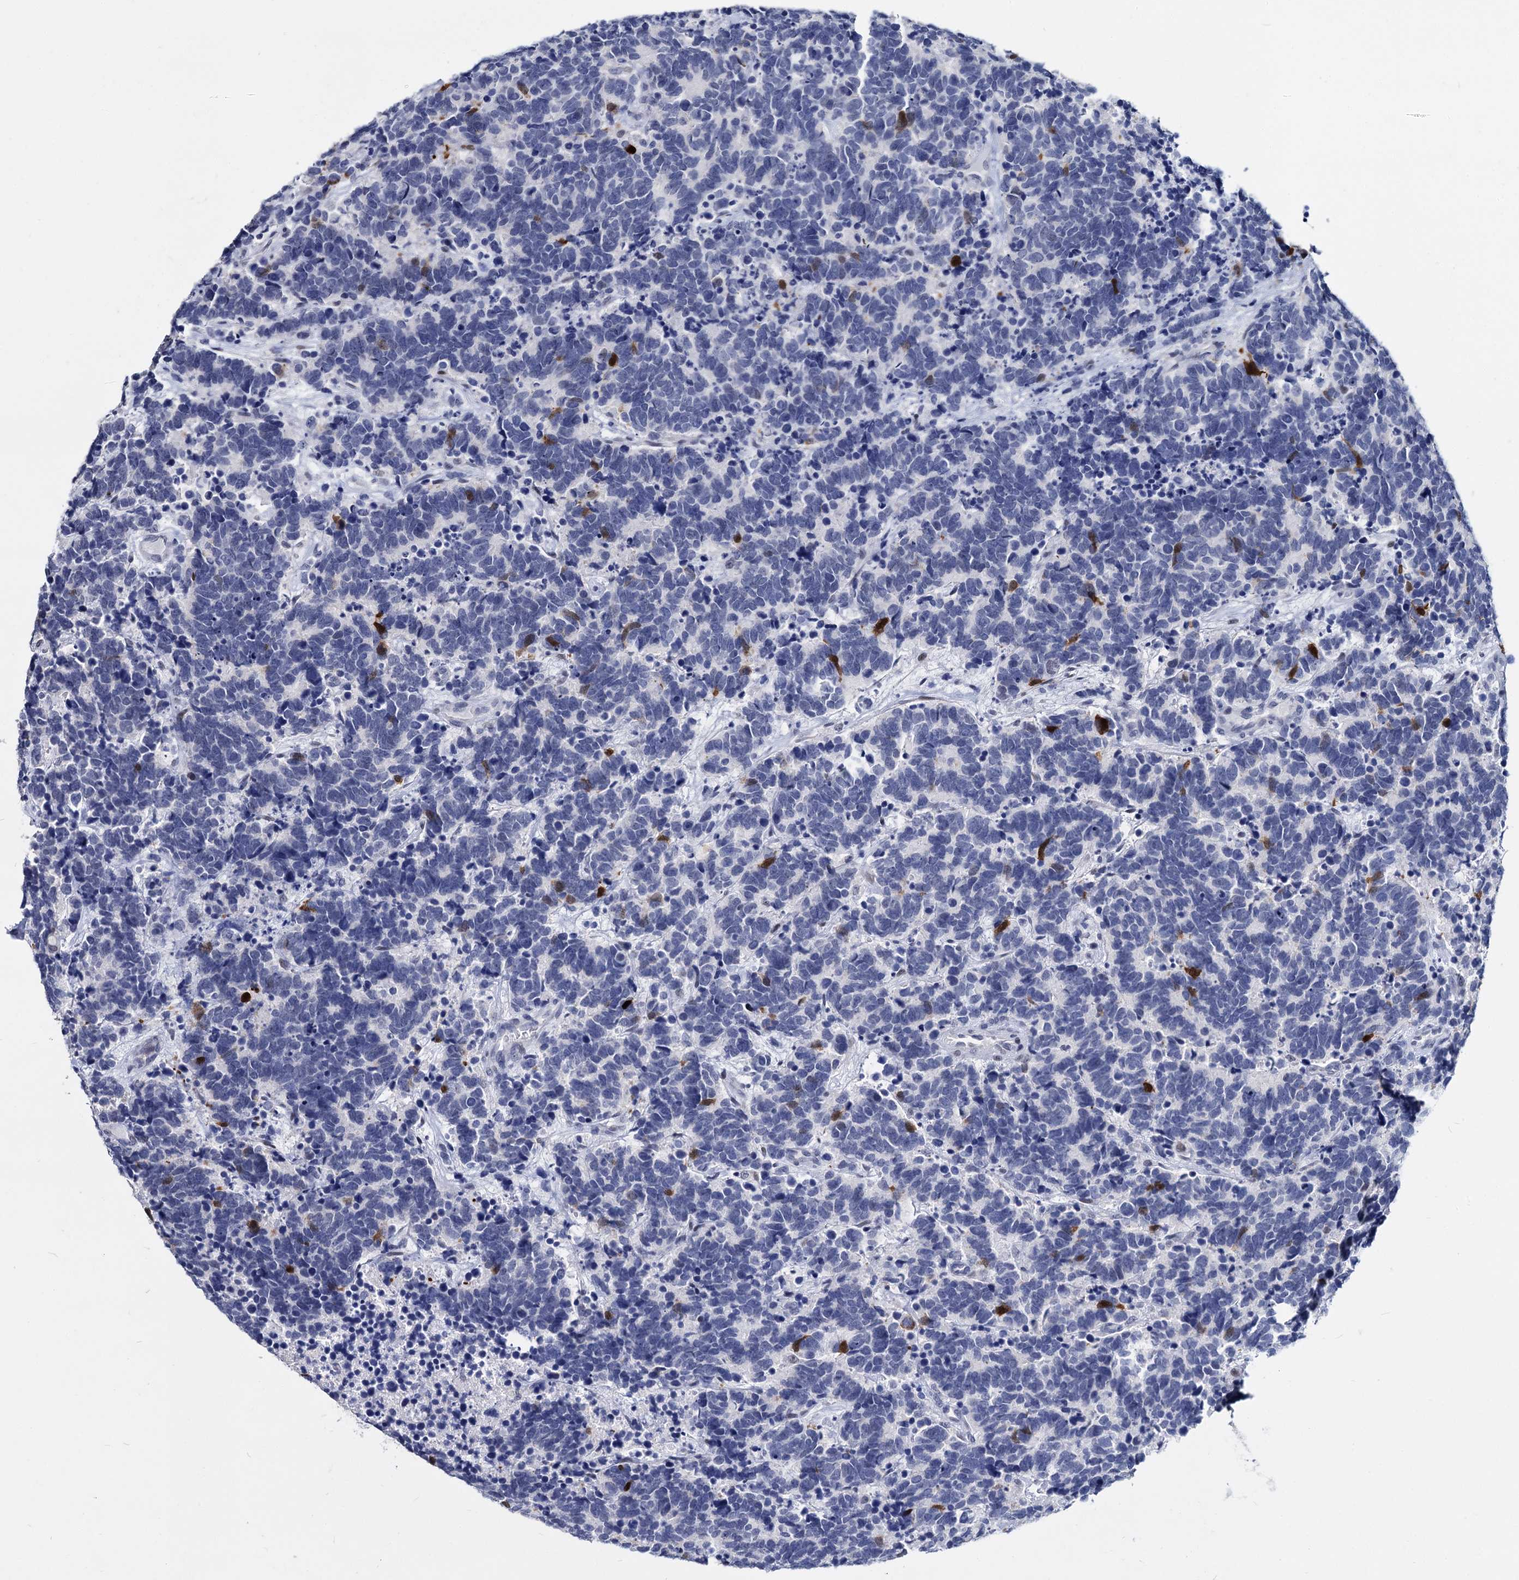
{"staining": {"intensity": "negative", "quantity": "none", "location": "none"}, "tissue": "carcinoid", "cell_type": "Tumor cells", "image_type": "cancer", "snomed": [{"axis": "morphology", "description": "Carcinoma, NOS"}, {"axis": "morphology", "description": "Carcinoid, malignant, NOS"}, {"axis": "topography", "description": "Urinary bladder"}], "caption": "A micrograph of carcinoid (malignant) stained for a protein reveals no brown staining in tumor cells.", "gene": "MAGEA4", "patient": {"sex": "male", "age": 57}}